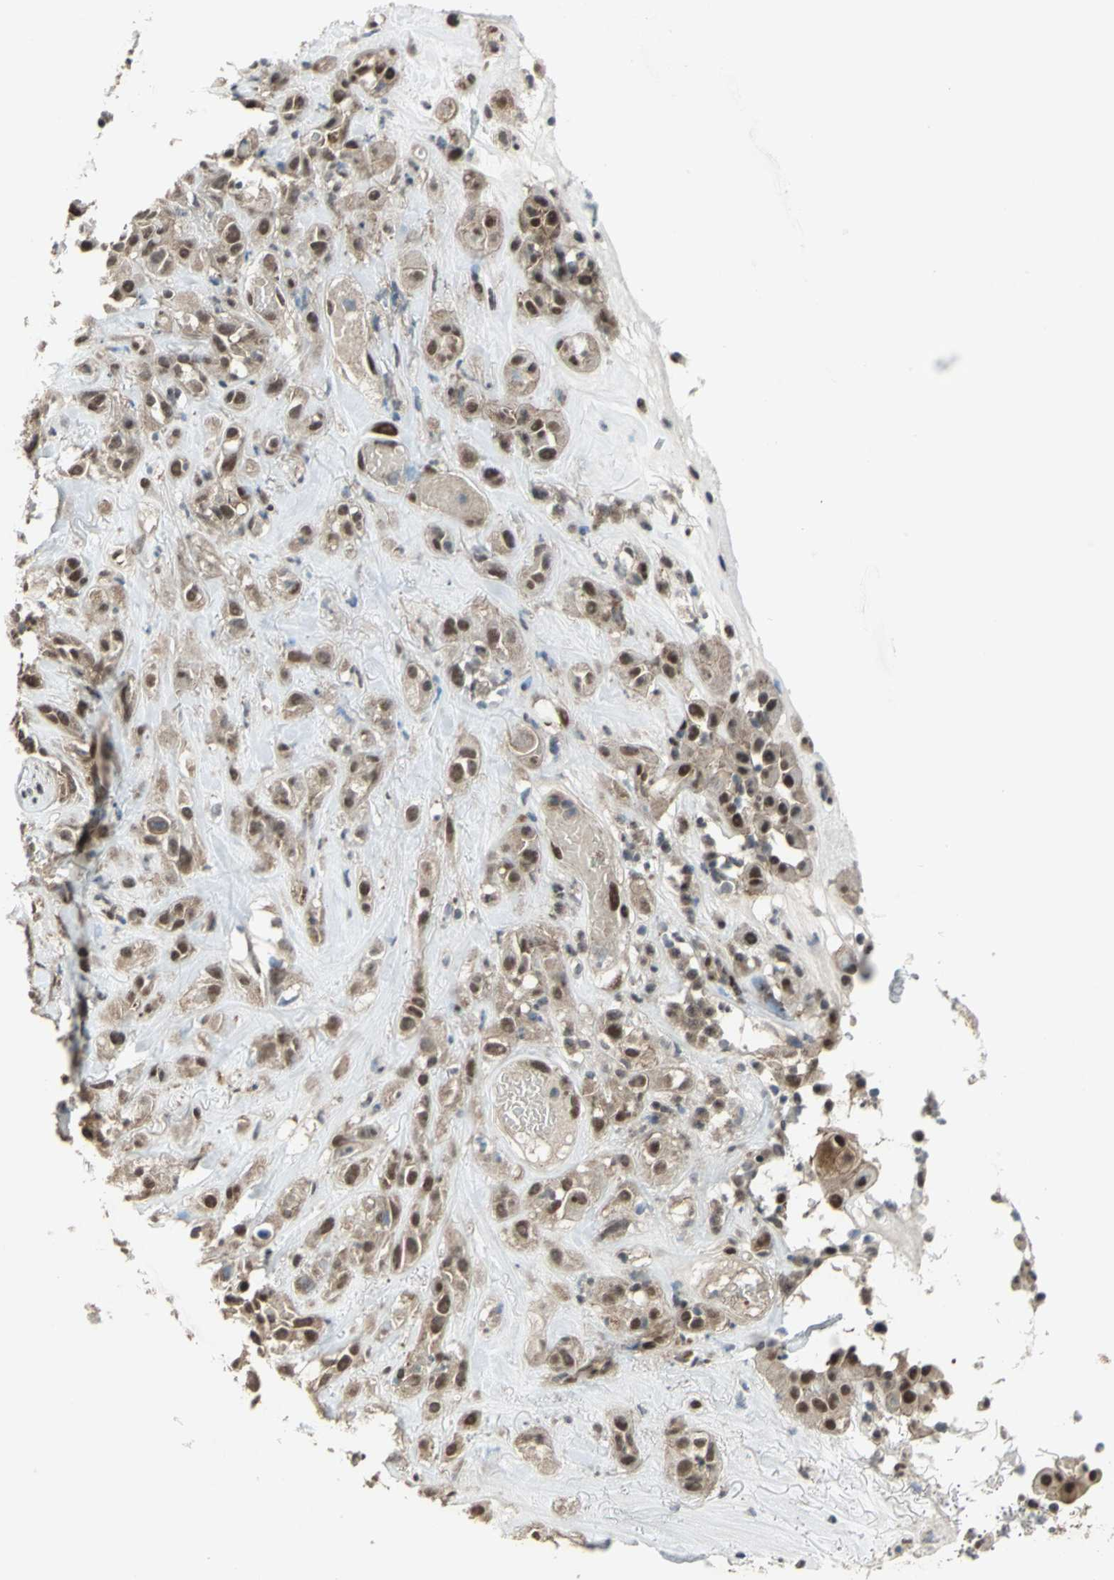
{"staining": {"intensity": "moderate", "quantity": ">75%", "location": "cytoplasmic/membranous,nuclear"}, "tissue": "head and neck cancer", "cell_type": "Tumor cells", "image_type": "cancer", "snomed": [{"axis": "morphology", "description": "Squamous cell carcinoma, NOS"}, {"axis": "topography", "description": "Head-Neck"}], "caption": "Tumor cells demonstrate medium levels of moderate cytoplasmic/membranous and nuclear positivity in about >75% of cells in human squamous cell carcinoma (head and neck).", "gene": "COPS5", "patient": {"sex": "male", "age": 62}}